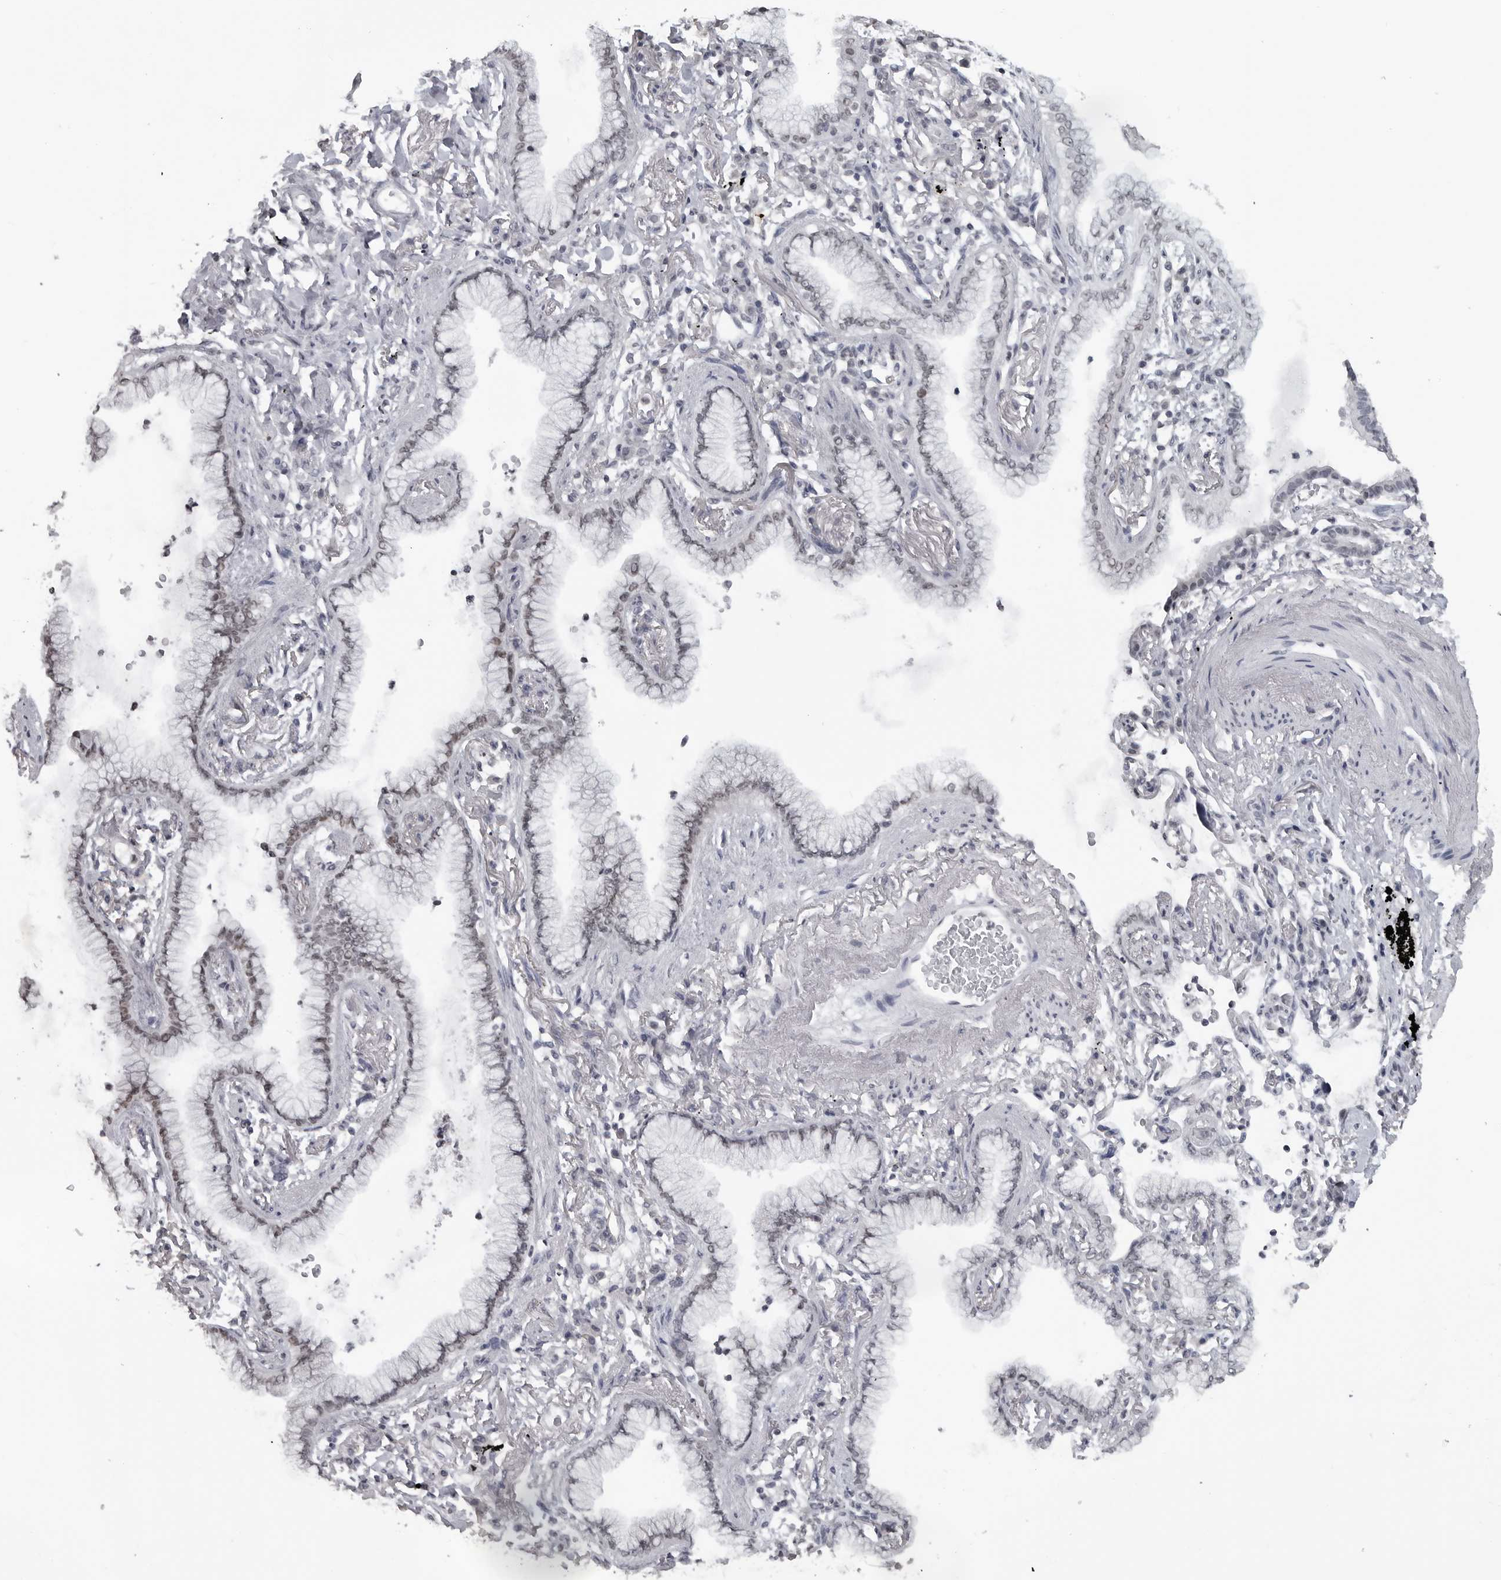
{"staining": {"intensity": "weak", "quantity": "25%-75%", "location": "nuclear"}, "tissue": "lung cancer", "cell_type": "Tumor cells", "image_type": "cancer", "snomed": [{"axis": "morphology", "description": "Adenocarcinoma, NOS"}, {"axis": "topography", "description": "Lung"}], "caption": "Immunohistochemistry (IHC) staining of lung cancer (adenocarcinoma), which displays low levels of weak nuclear expression in approximately 25%-75% of tumor cells indicating weak nuclear protein positivity. The staining was performed using DAB (3,3'-diaminobenzidine) (brown) for protein detection and nuclei were counterstained in hematoxylin (blue).", "gene": "DDX54", "patient": {"sex": "female", "age": 70}}